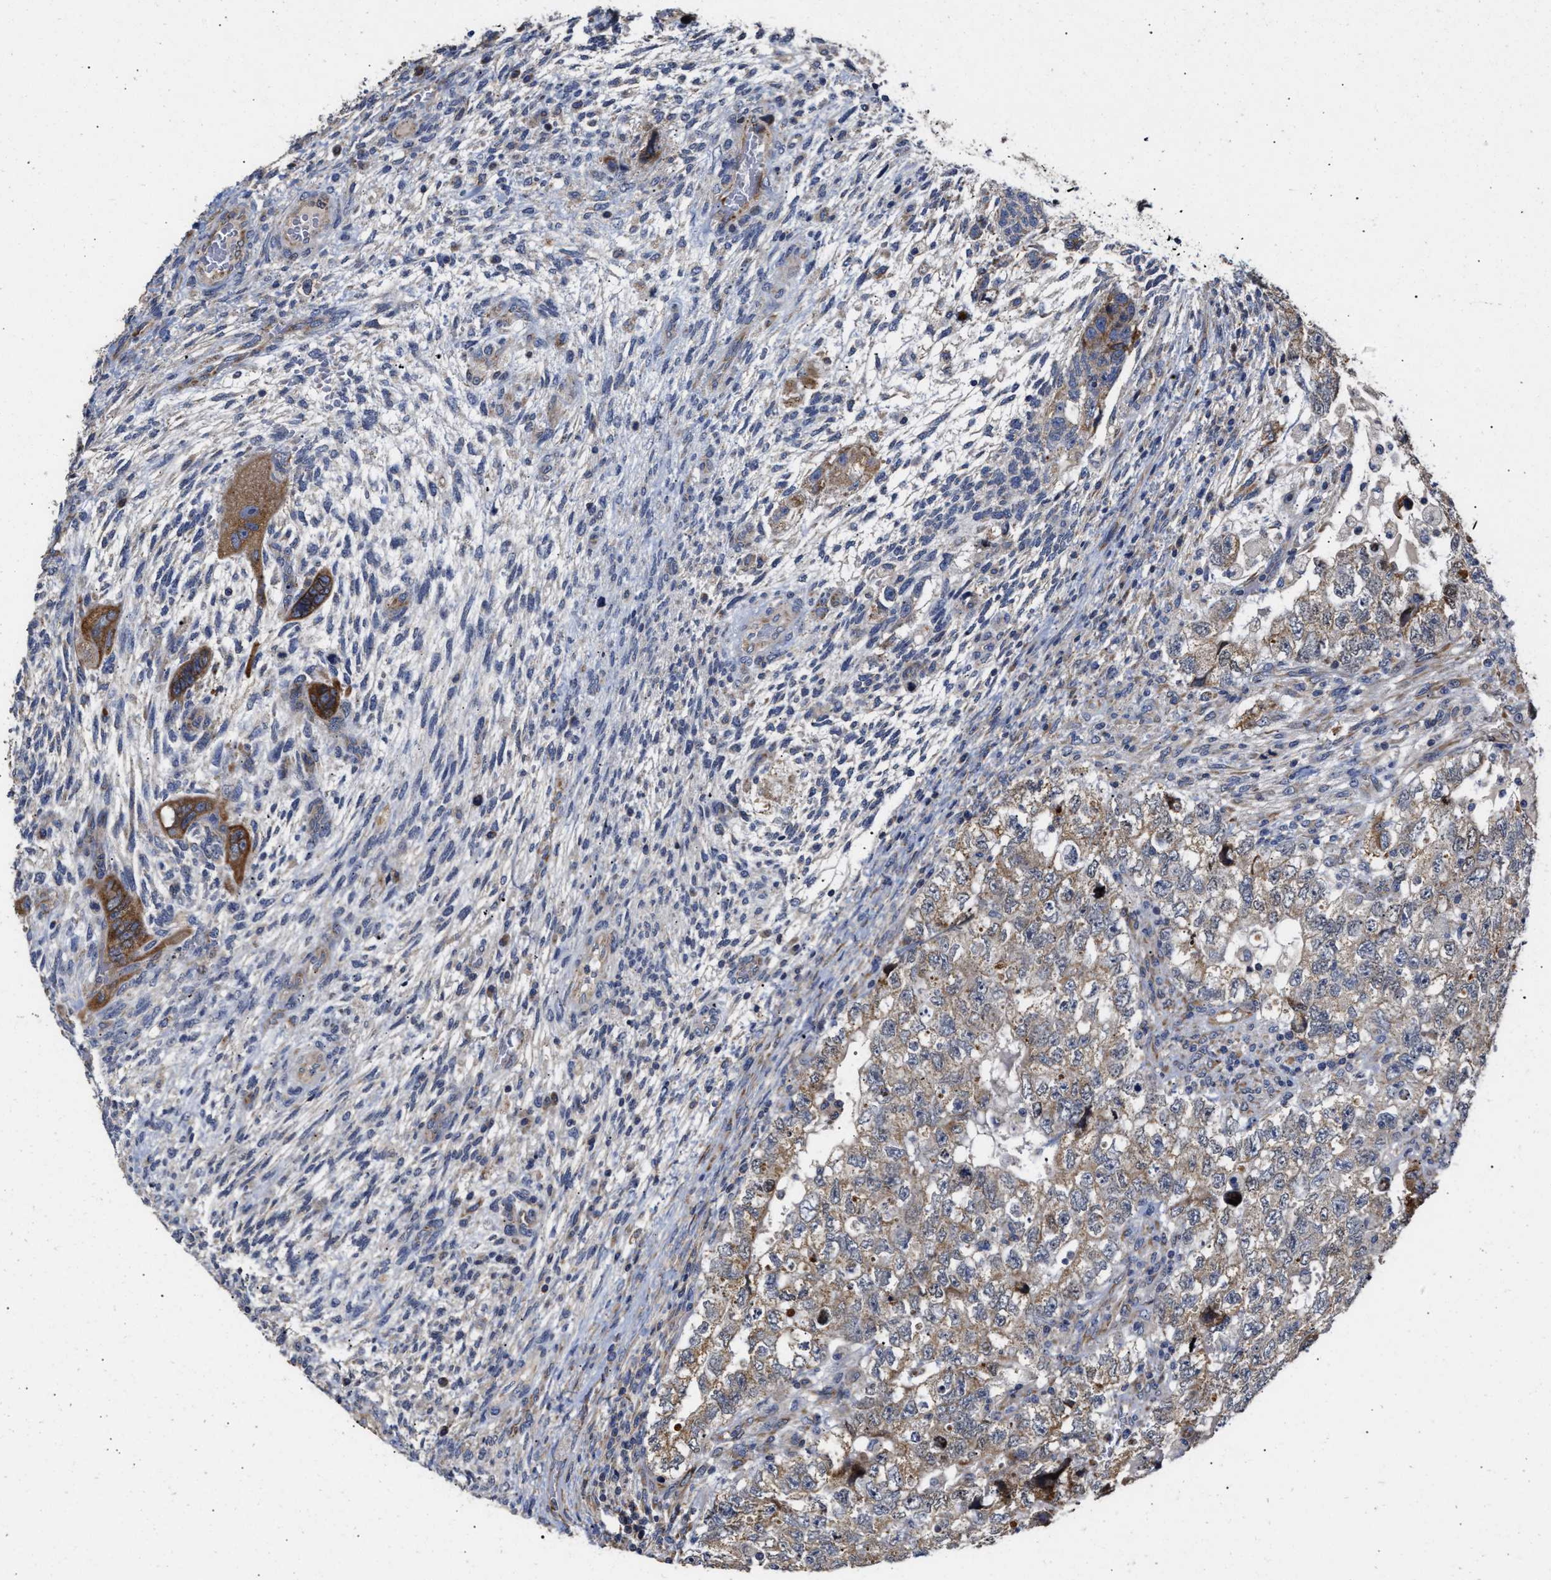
{"staining": {"intensity": "weak", "quantity": ">75%", "location": "cytoplasmic/membranous"}, "tissue": "testis cancer", "cell_type": "Tumor cells", "image_type": "cancer", "snomed": [{"axis": "morphology", "description": "Carcinoma, Embryonal, NOS"}, {"axis": "topography", "description": "Testis"}], "caption": "This image shows immunohistochemistry staining of embryonal carcinoma (testis), with low weak cytoplasmic/membranous staining in about >75% of tumor cells.", "gene": "MALSU1", "patient": {"sex": "male", "age": 36}}